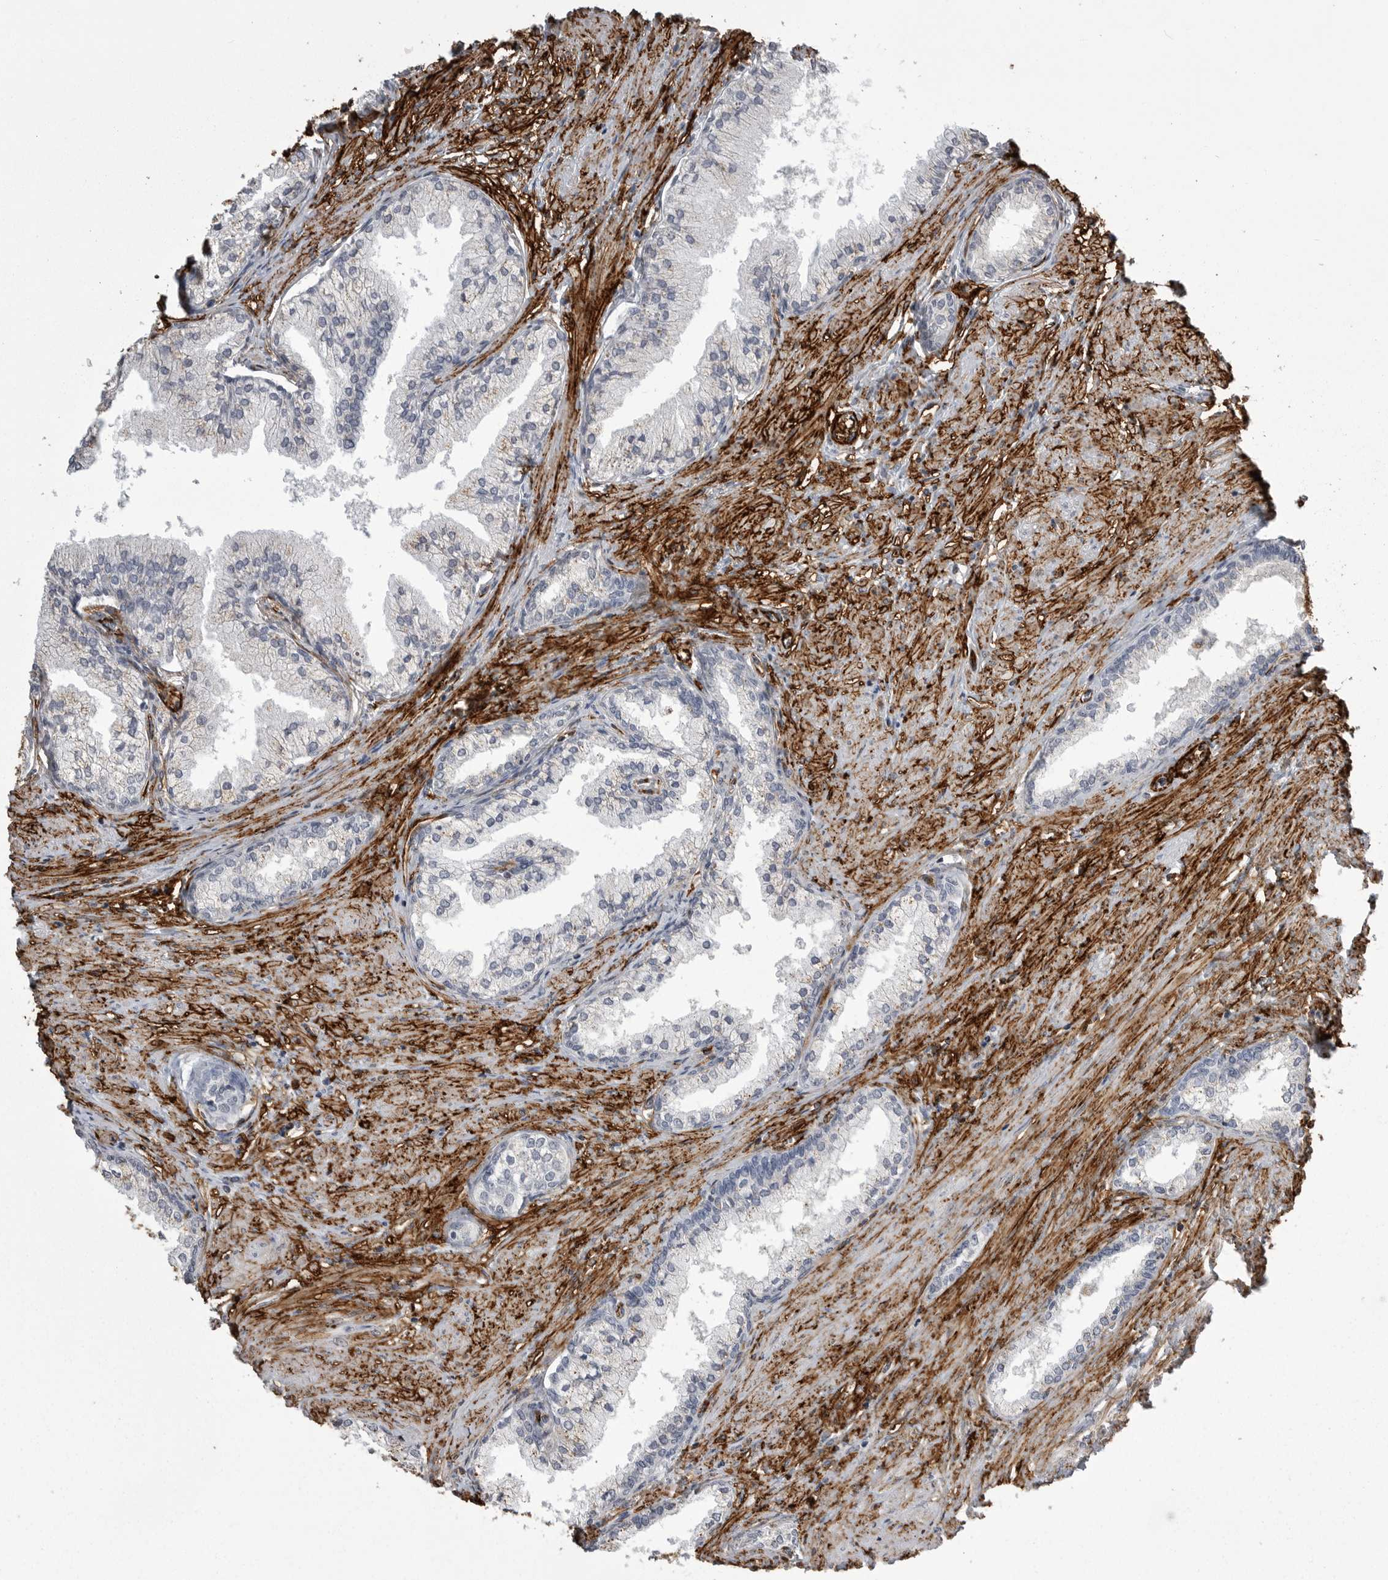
{"staining": {"intensity": "weak", "quantity": "<25%", "location": "cytoplasmic/membranous"}, "tissue": "prostate cancer", "cell_type": "Tumor cells", "image_type": "cancer", "snomed": [{"axis": "morphology", "description": "Adenocarcinoma, High grade"}, {"axis": "topography", "description": "Prostate"}], "caption": "There is no significant positivity in tumor cells of high-grade adenocarcinoma (prostate).", "gene": "AOC3", "patient": {"sex": "male", "age": 61}}